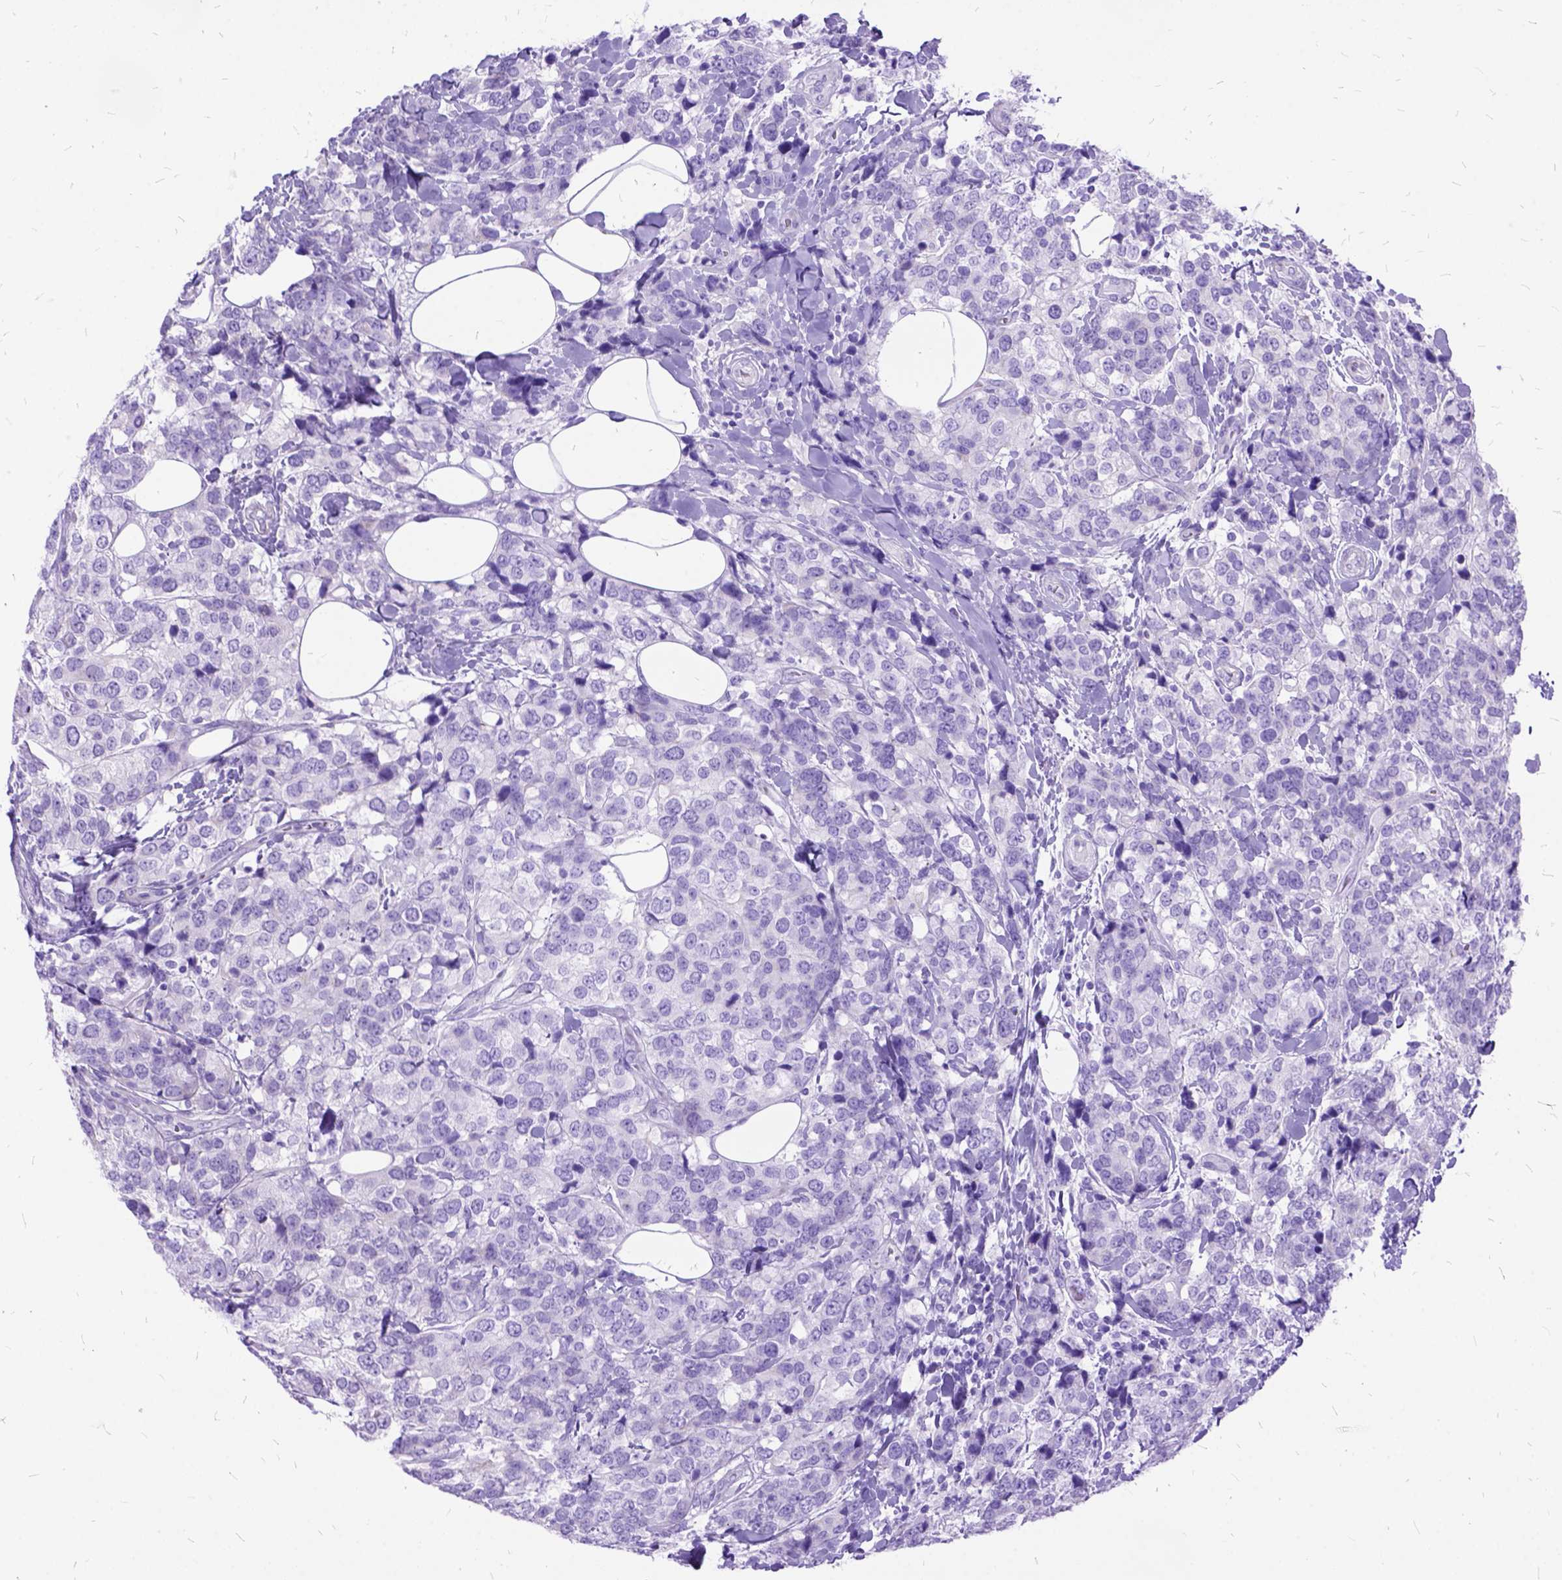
{"staining": {"intensity": "negative", "quantity": "none", "location": "none"}, "tissue": "breast cancer", "cell_type": "Tumor cells", "image_type": "cancer", "snomed": [{"axis": "morphology", "description": "Lobular carcinoma"}, {"axis": "topography", "description": "Breast"}], "caption": "Immunohistochemistry photomicrograph of neoplastic tissue: human breast cancer stained with DAB exhibits no significant protein positivity in tumor cells. (Brightfield microscopy of DAB immunohistochemistry at high magnification).", "gene": "DNAH2", "patient": {"sex": "female", "age": 59}}